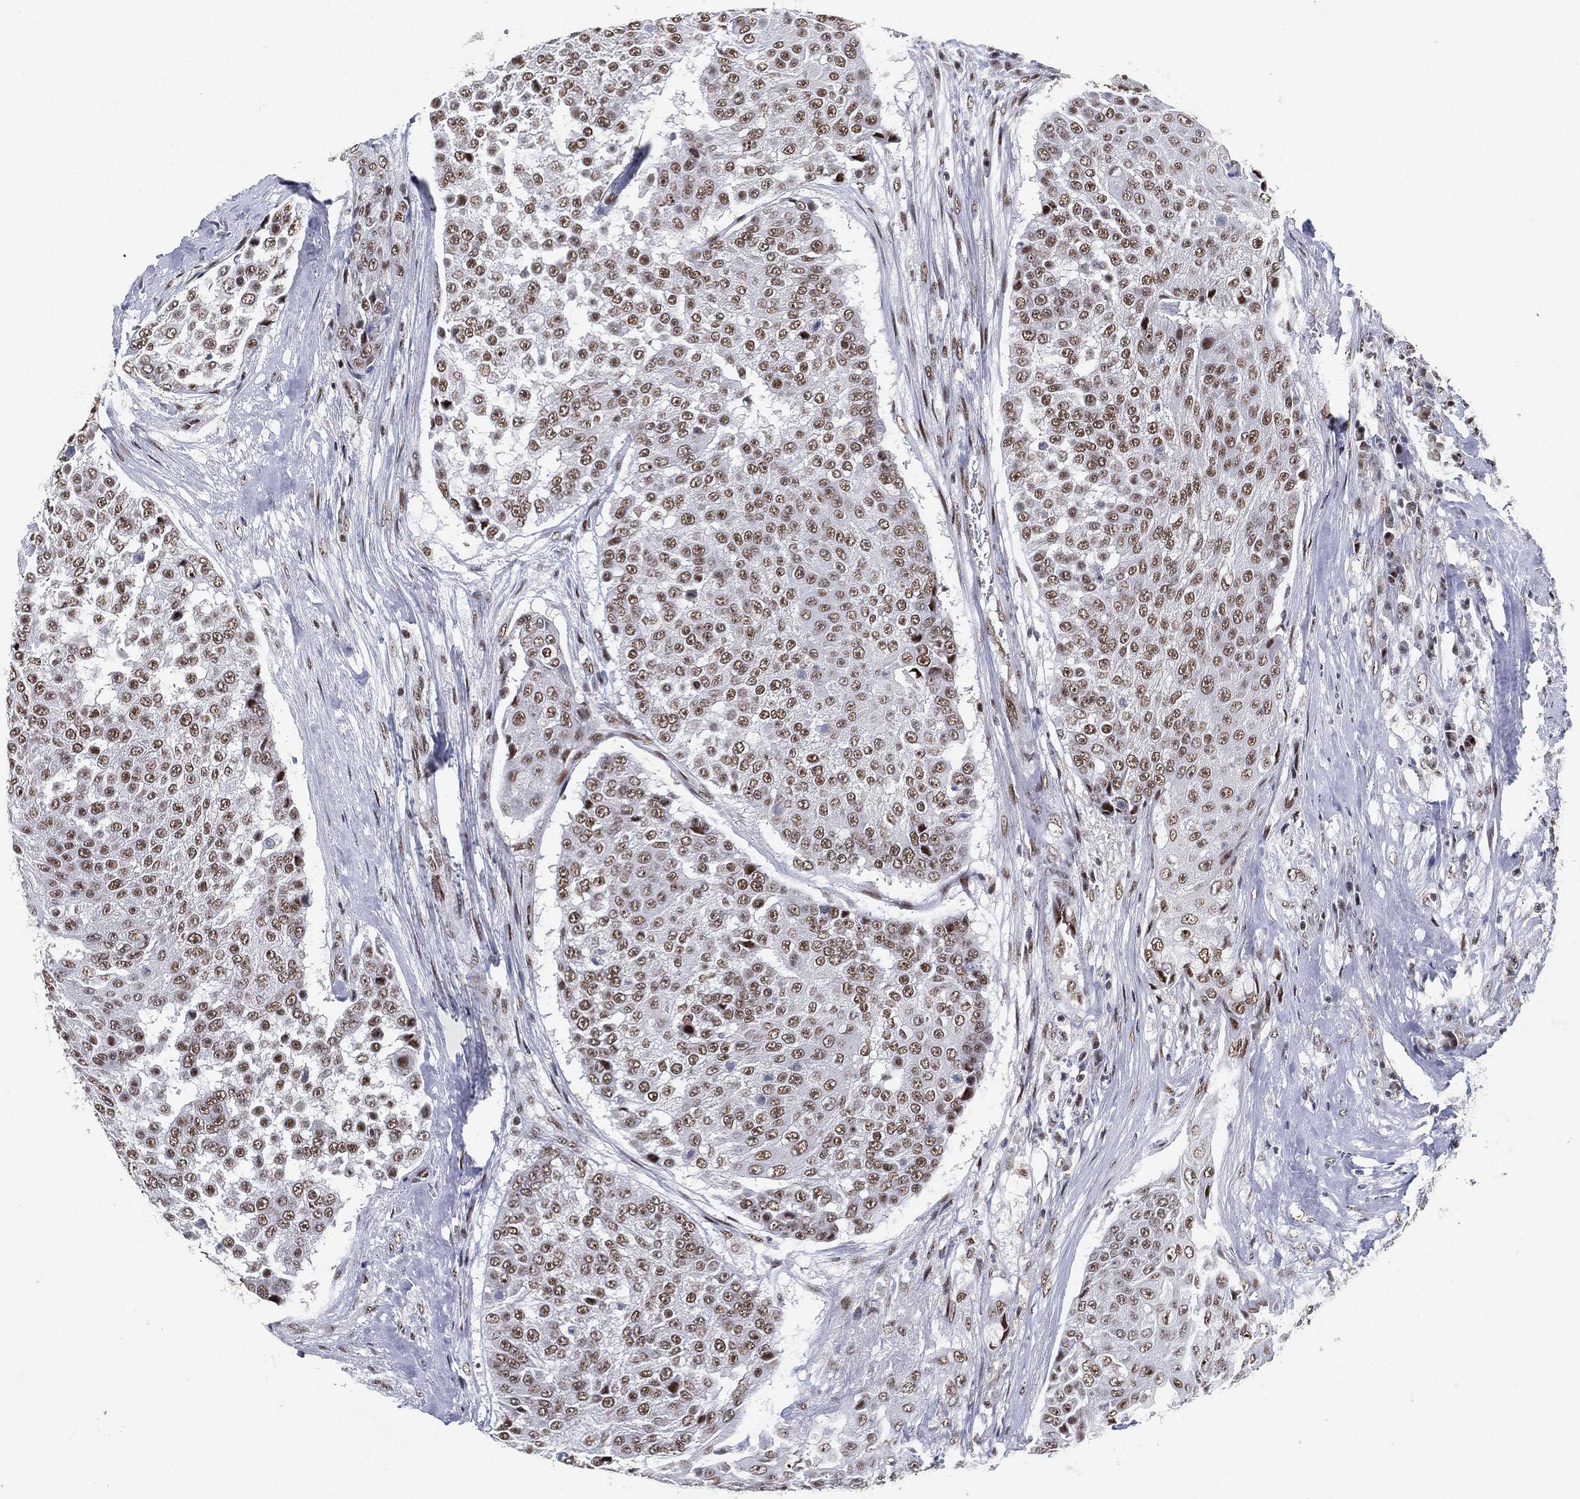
{"staining": {"intensity": "moderate", "quantity": ">75%", "location": "nuclear"}, "tissue": "urothelial cancer", "cell_type": "Tumor cells", "image_type": "cancer", "snomed": [{"axis": "morphology", "description": "Urothelial carcinoma, High grade"}, {"axis": "topography", "description": "Urinary bladder"}], "caption": "This image demonstrates IHC staining of urothelial cancer, with medium moderate nuclear positivity in approximately >75% of tumor cells.", "gene": "DDX27", "patient": {"sex": "female", "age": 63}}